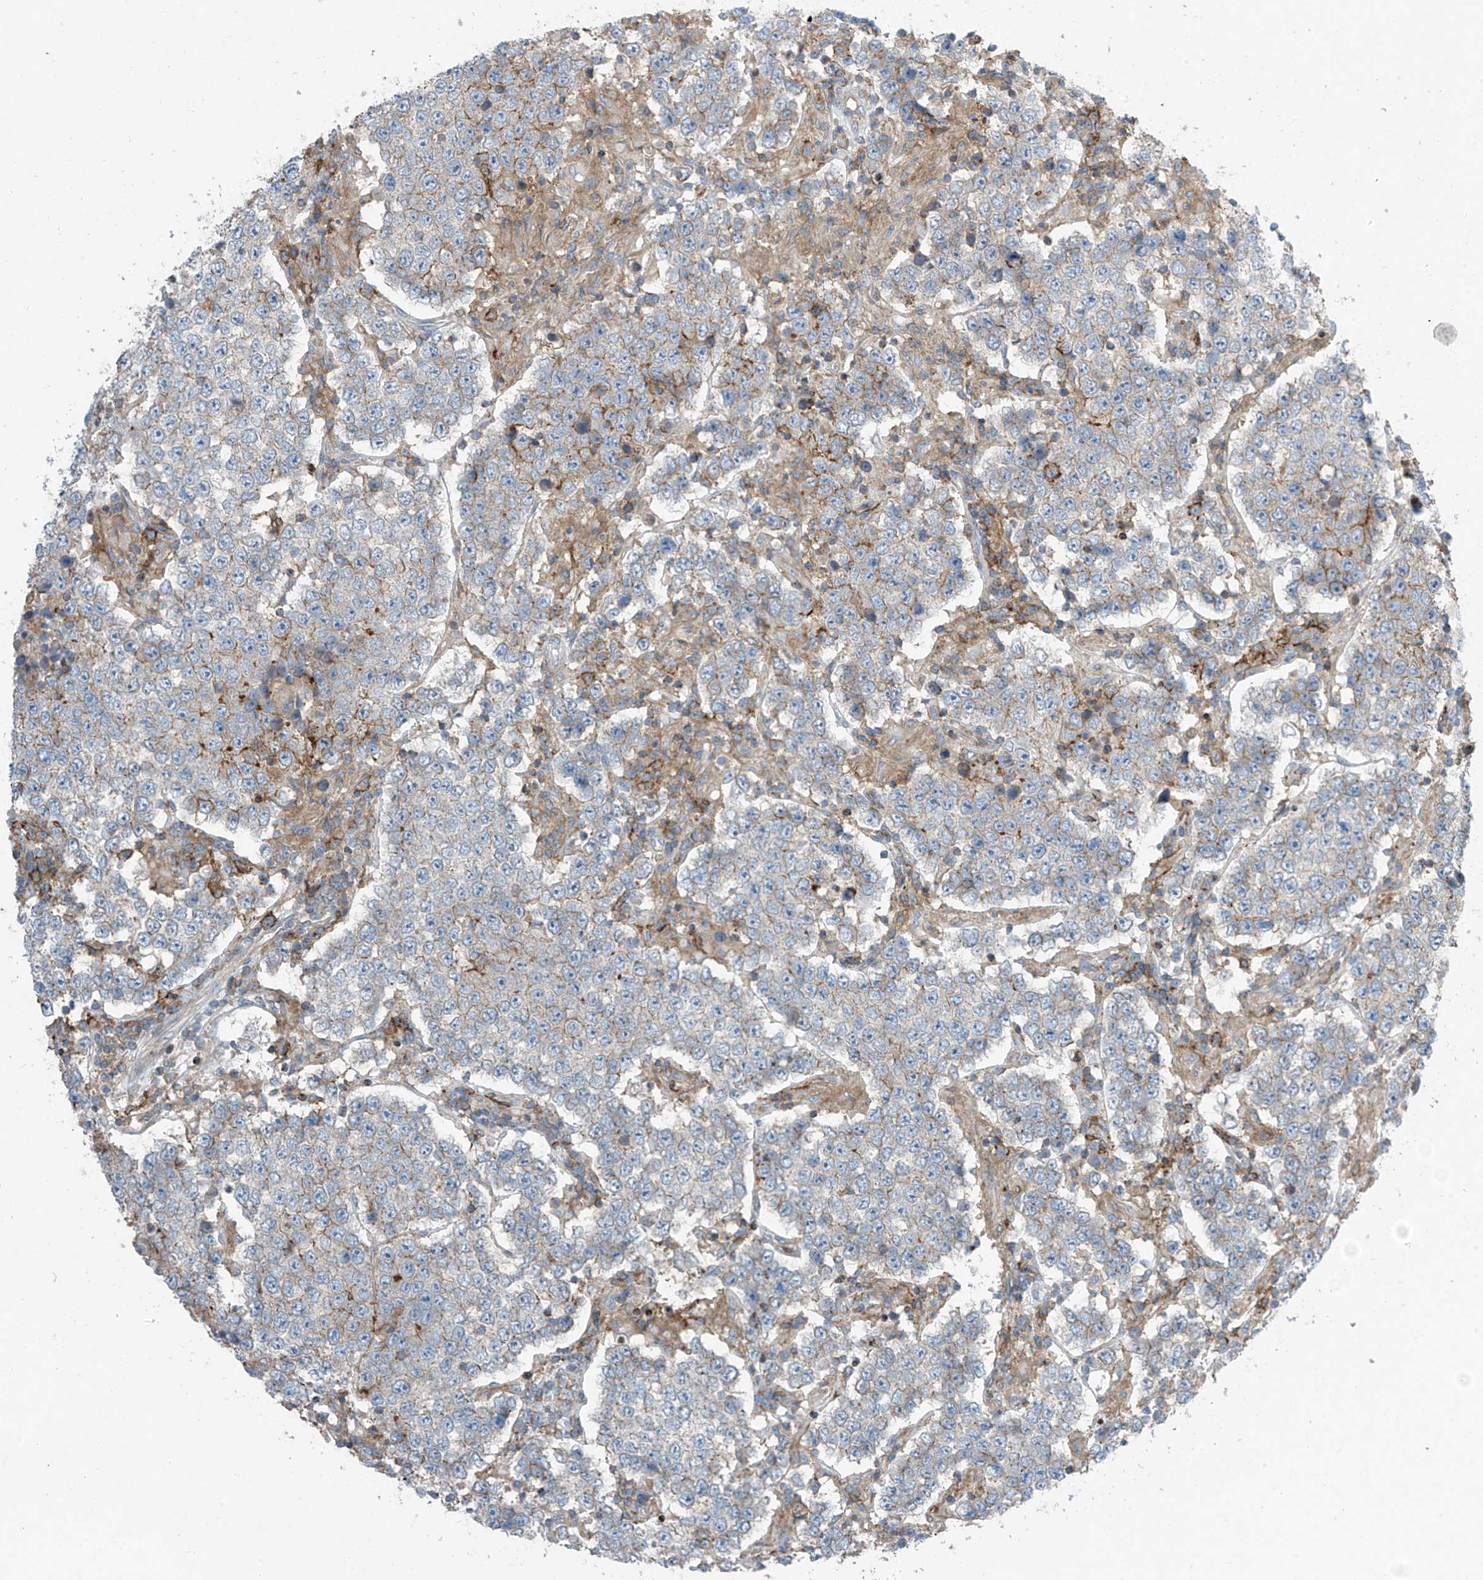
{"staining": {"intensity": "moderate", "quantity": "<25%", "location": "cytoplasmic/membranous"}, "tissue": "testis cancer", "cell_type": "Tumor cells", "image_type": "cancer", "snomed": [{"axis": "morphology", "description": "Normal tissue, NOS"}, {"axis": "morphology", "description": "Urothelial carcinoma, High grade"}, {"axis": "morphology", "description": "Seminoma, NOS"}, {"axis": "morphology", "description": "Carcinoma, Embryonal, NOS"}, {"axis": "topography", "description": "Urinary bladder"}, {"axis": "topography", "description": "Testis"}], "caption": "IHC (DAB (3,3'-diaminobenzidine)) staining of testis cancer (high-grade urothelial carcinoma) reveals moderate cytoplasmic/membranous protein expression in about <25% of tumor cells. Using DAB (brown) and hematoxylin (blue) stains, captured at high magnification using brightfield microscopy.", "gene": "SLC1A5", "patient": {"sex": "male", "age": 41}}